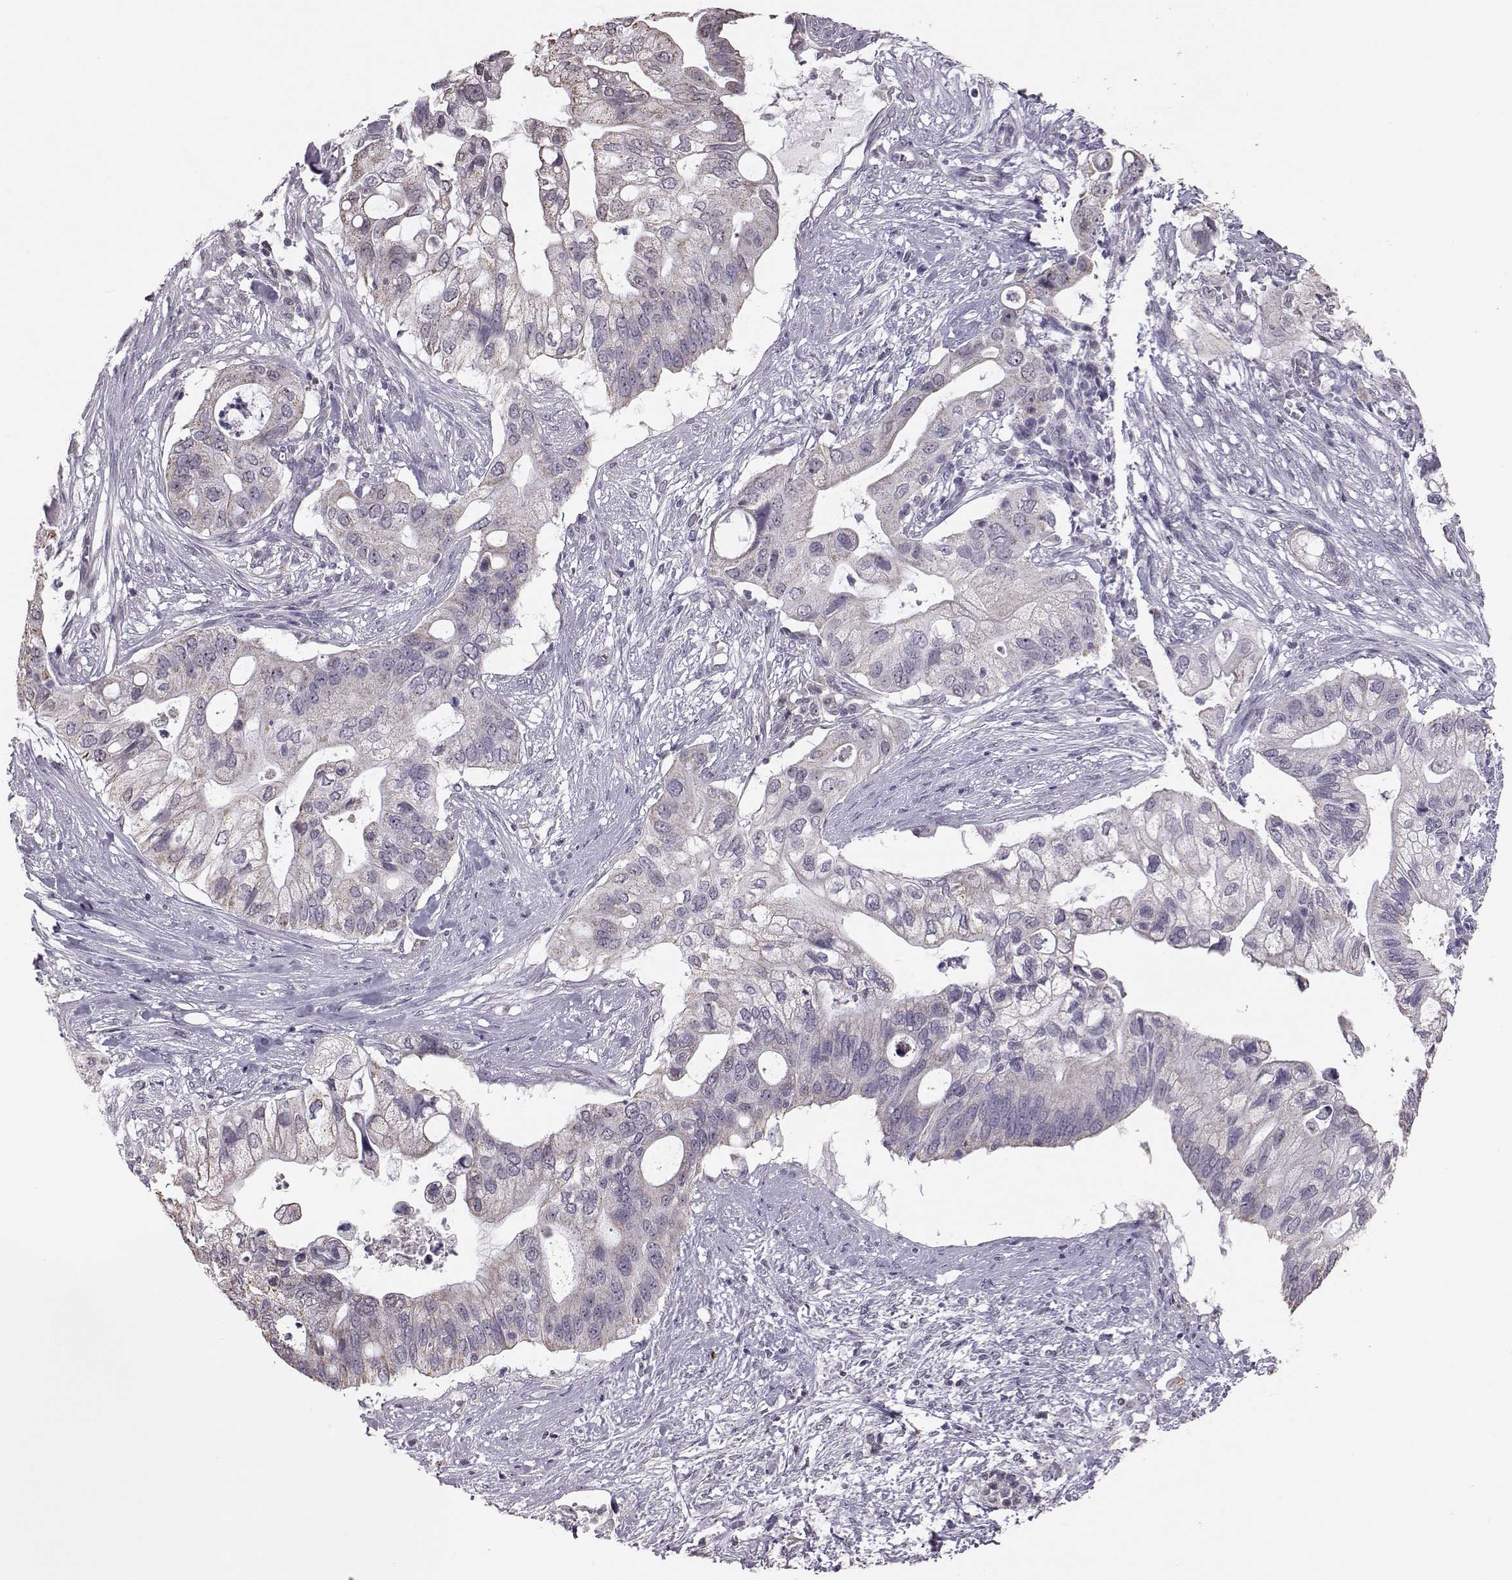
{"staining": {"intensity": "weak", "quantity": "<25%", "location": "cytoplasmic/membranous"}, "tissue": "pancreatic cancer", "cell_type": "Tumor cells", "image_type": "cancer", "snomed": [{"axis": "morphology", "description": "Adenocarcinoma, NOS"}, {"axis": "topography", "description": "Pancreas"}], "caption": "The image displays no staining of tumor cells in pancreatic adenocarcinoma.", "gene": "ALDH3A1", "patient": {"sex": "female", "age": 72}}